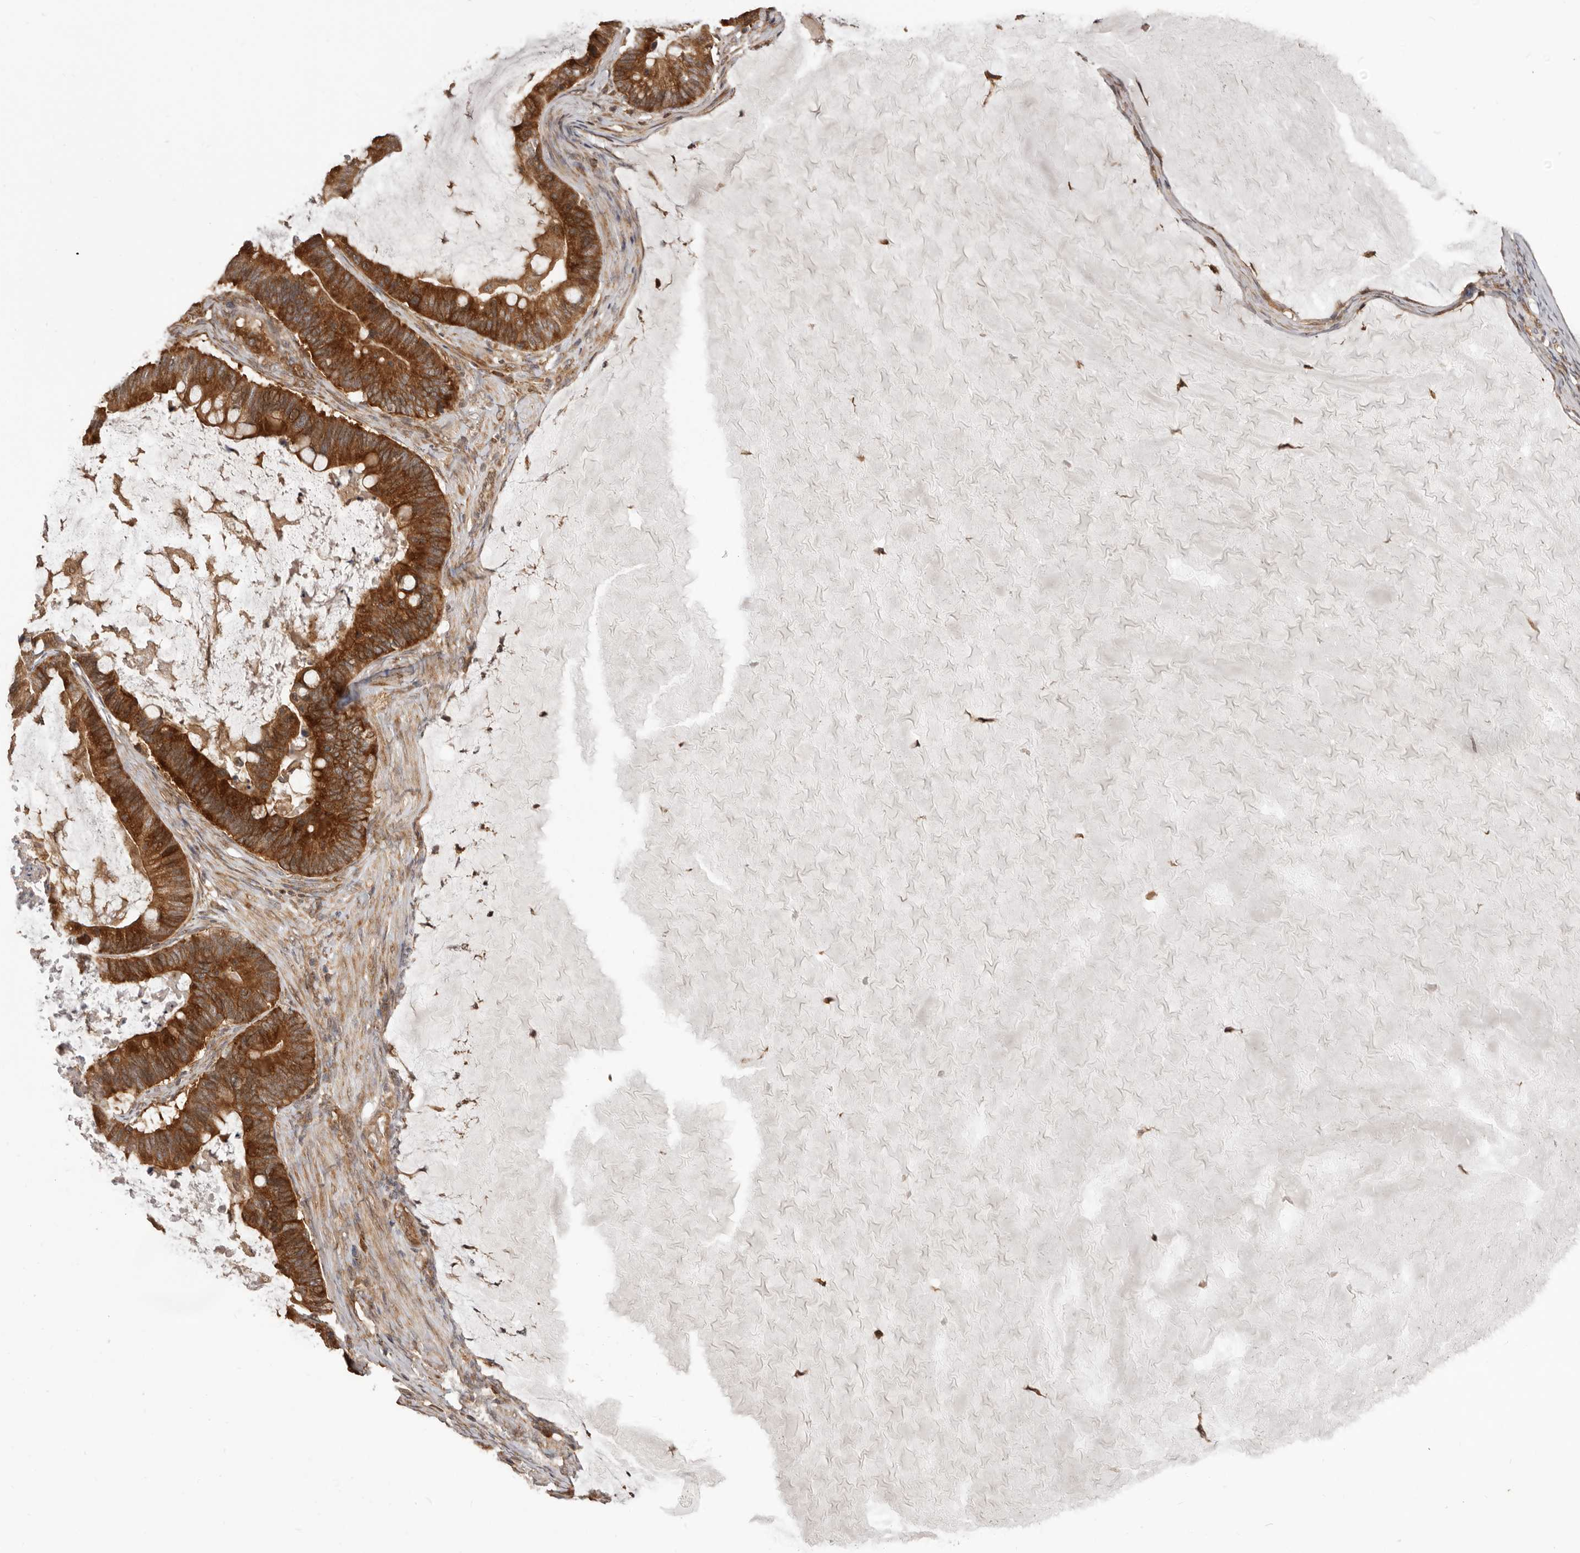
{"staining": {"intensity": "strong", "quantity": ">75%", "location": "cytoplasmic/membranous"}, "tissue": "ovarian cancer", "cell_type": "Tumor cells", "image_type": "cancer", "snomed": [{"axis": "morphology", "description": "Cystadenocarcinoma, mucinous, NOS"}, {"axis": "topography", "description": "Ovary"}], "caption": "Brown immunohistochemical staining in human ovarian mucinous cystadenocarcinoma reveals strong cytoplasmic/membranous positivity in approximately >75% of tumor cells. (IHC, brightfield microscopy, high magnification).", "gene": "HBS1L", "patient": {"sex": "female", "age": 61}}